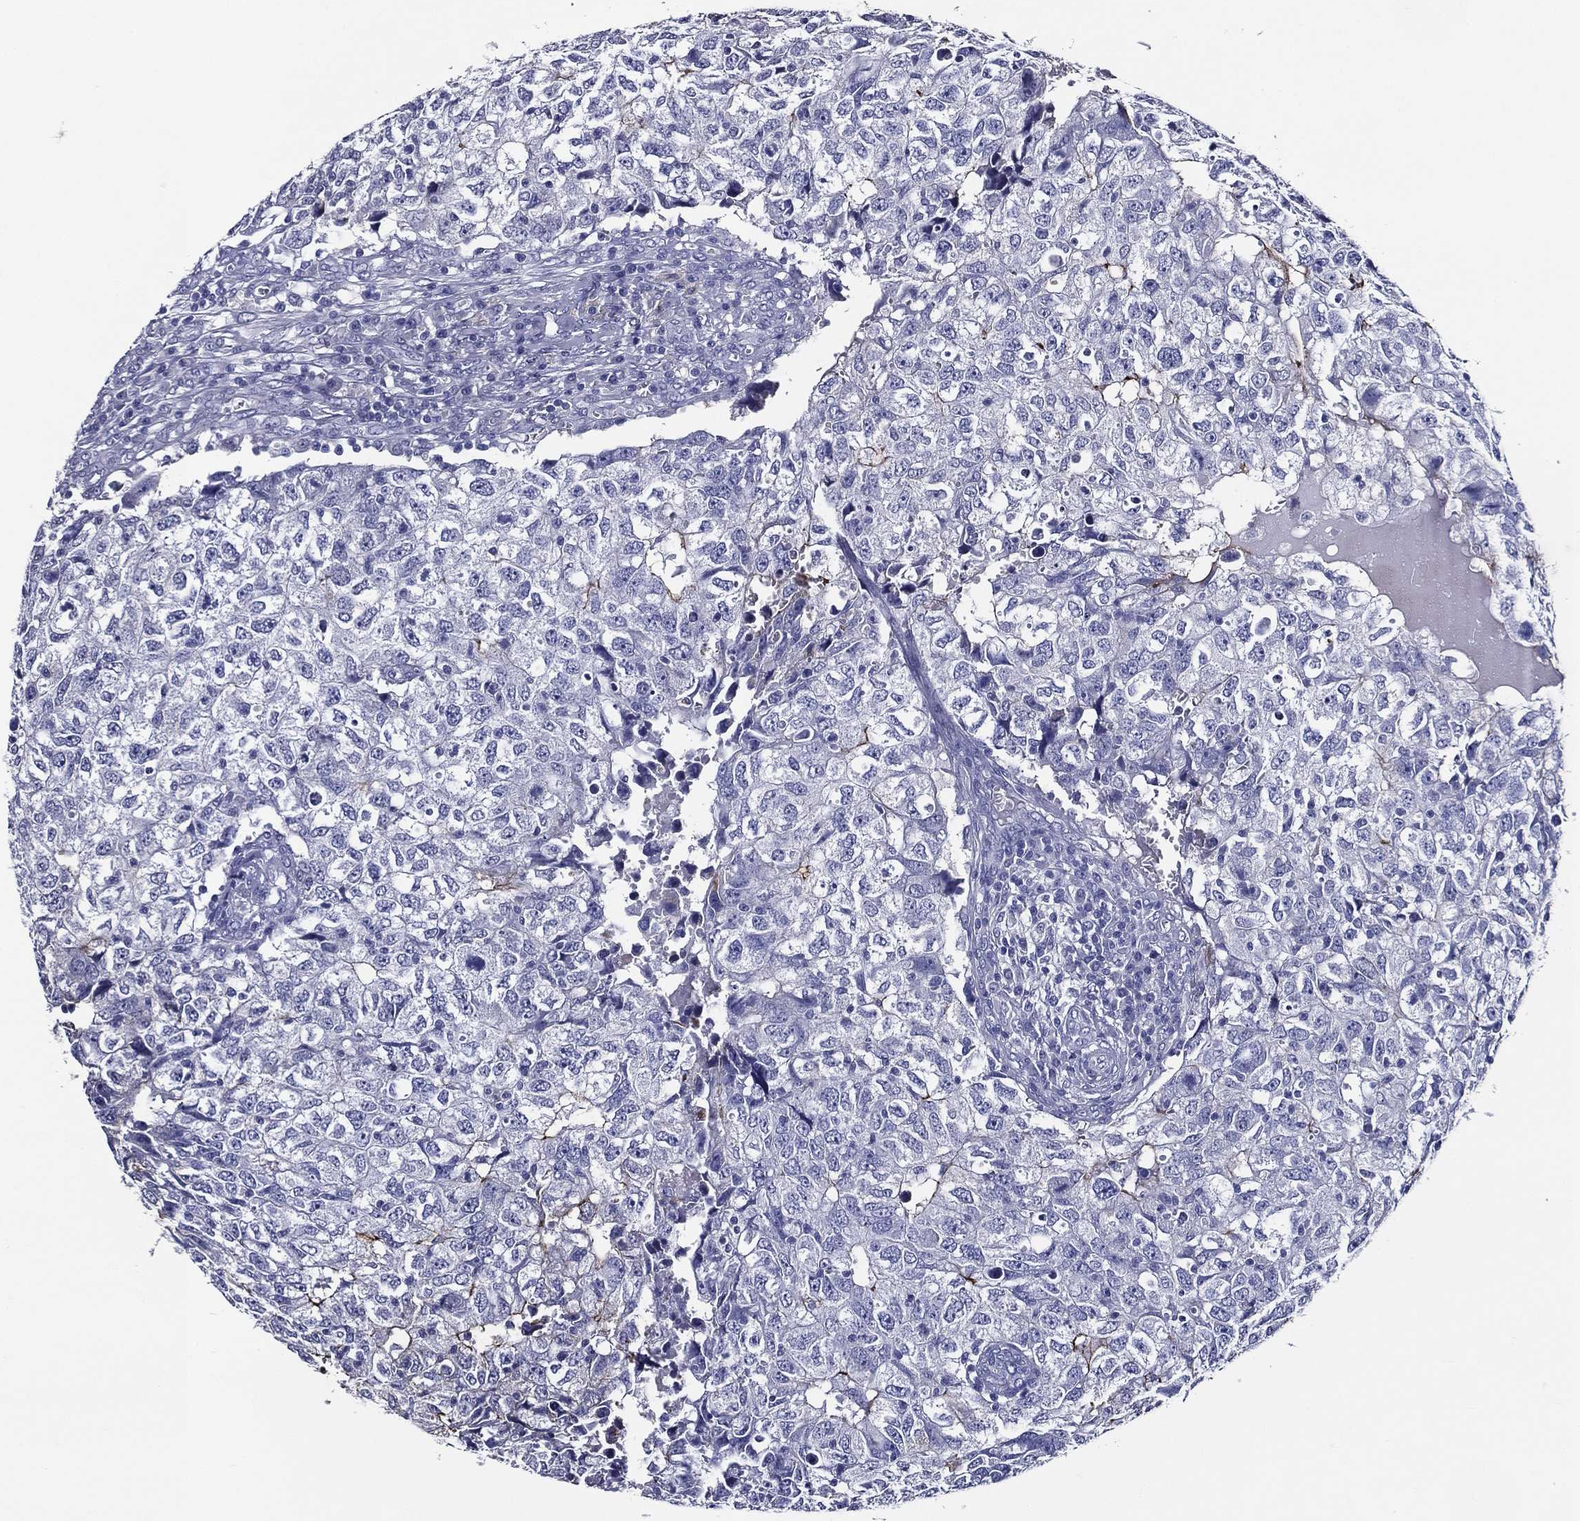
{"staining": {"intensity": "negative", "quantity": "none", "location": "none"}, "tissue": "breast cancer", "cell_type": "Tumor cells", "image_type": "cancer", "snomed": [{"axis": "morphology", "description": "Duct carcinoma"}, {"axis": "topography", "description": "Breast"}], "caption": "Immunohistochemistry of human breast cancer displays no expression in tumor cells.", "gene": "ACE2", "patient": {"sex": "female", "age": 30}}